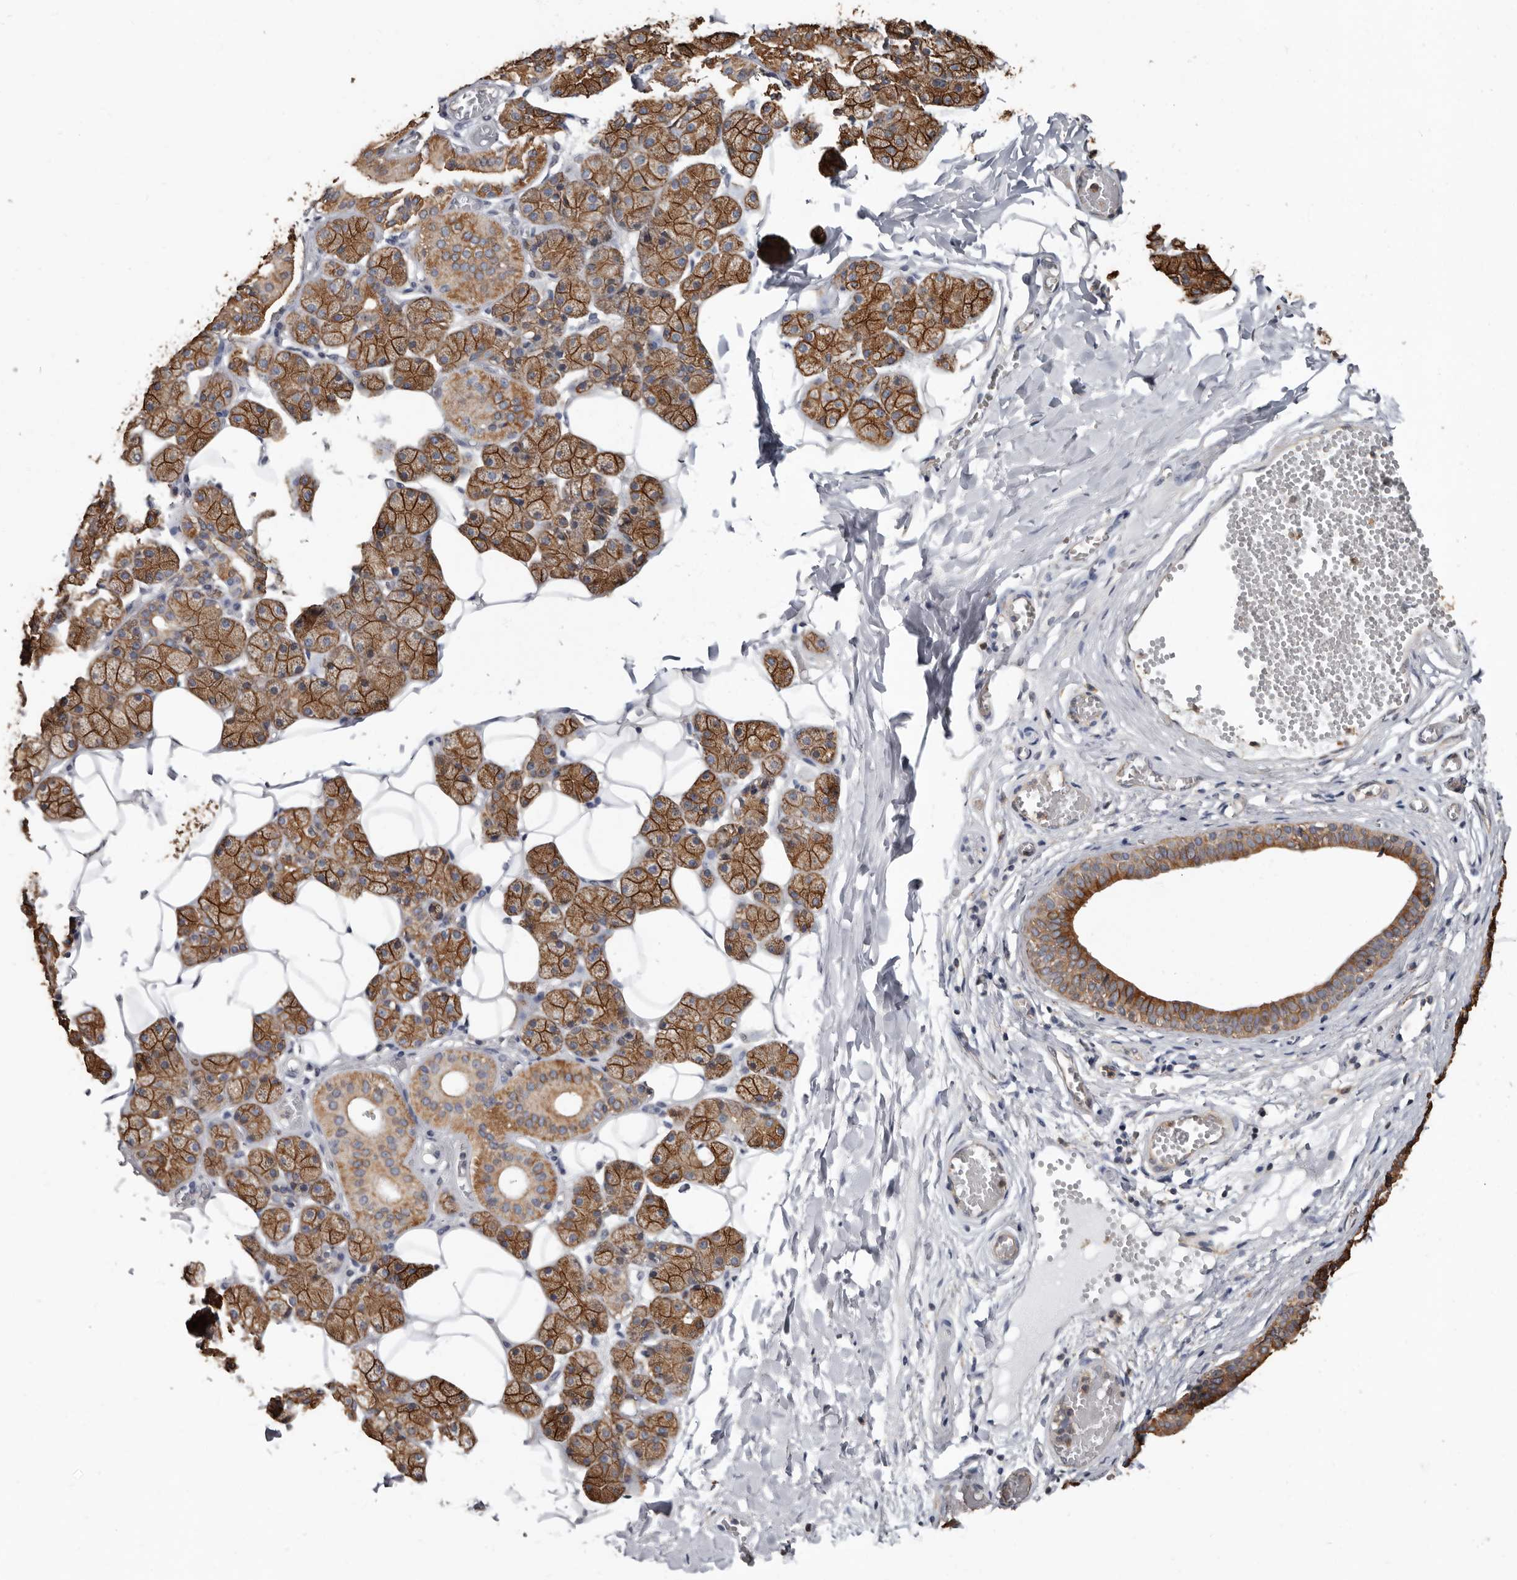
{"staining": {"intensity": "strong", "quantity": ">75%", "location": "cytoplasmic/membranous"}, "tissue": "salivary gland", "cell_type": "Glandular cells", "image_type": "normal", "snomed": [{"axis": "morphology", "description": "Normal tissue, NOS"}, {"axis": "topography", "description": "Salivary gland"}], "caption": "The micrograph displays staining of unremarkable salivary gland, revealing strong cytoplasmic/membranous protein positivity (brown color) within glandular cells.", "gene": "MRPL18", "patient": {"sex": "female", "age": 33}}